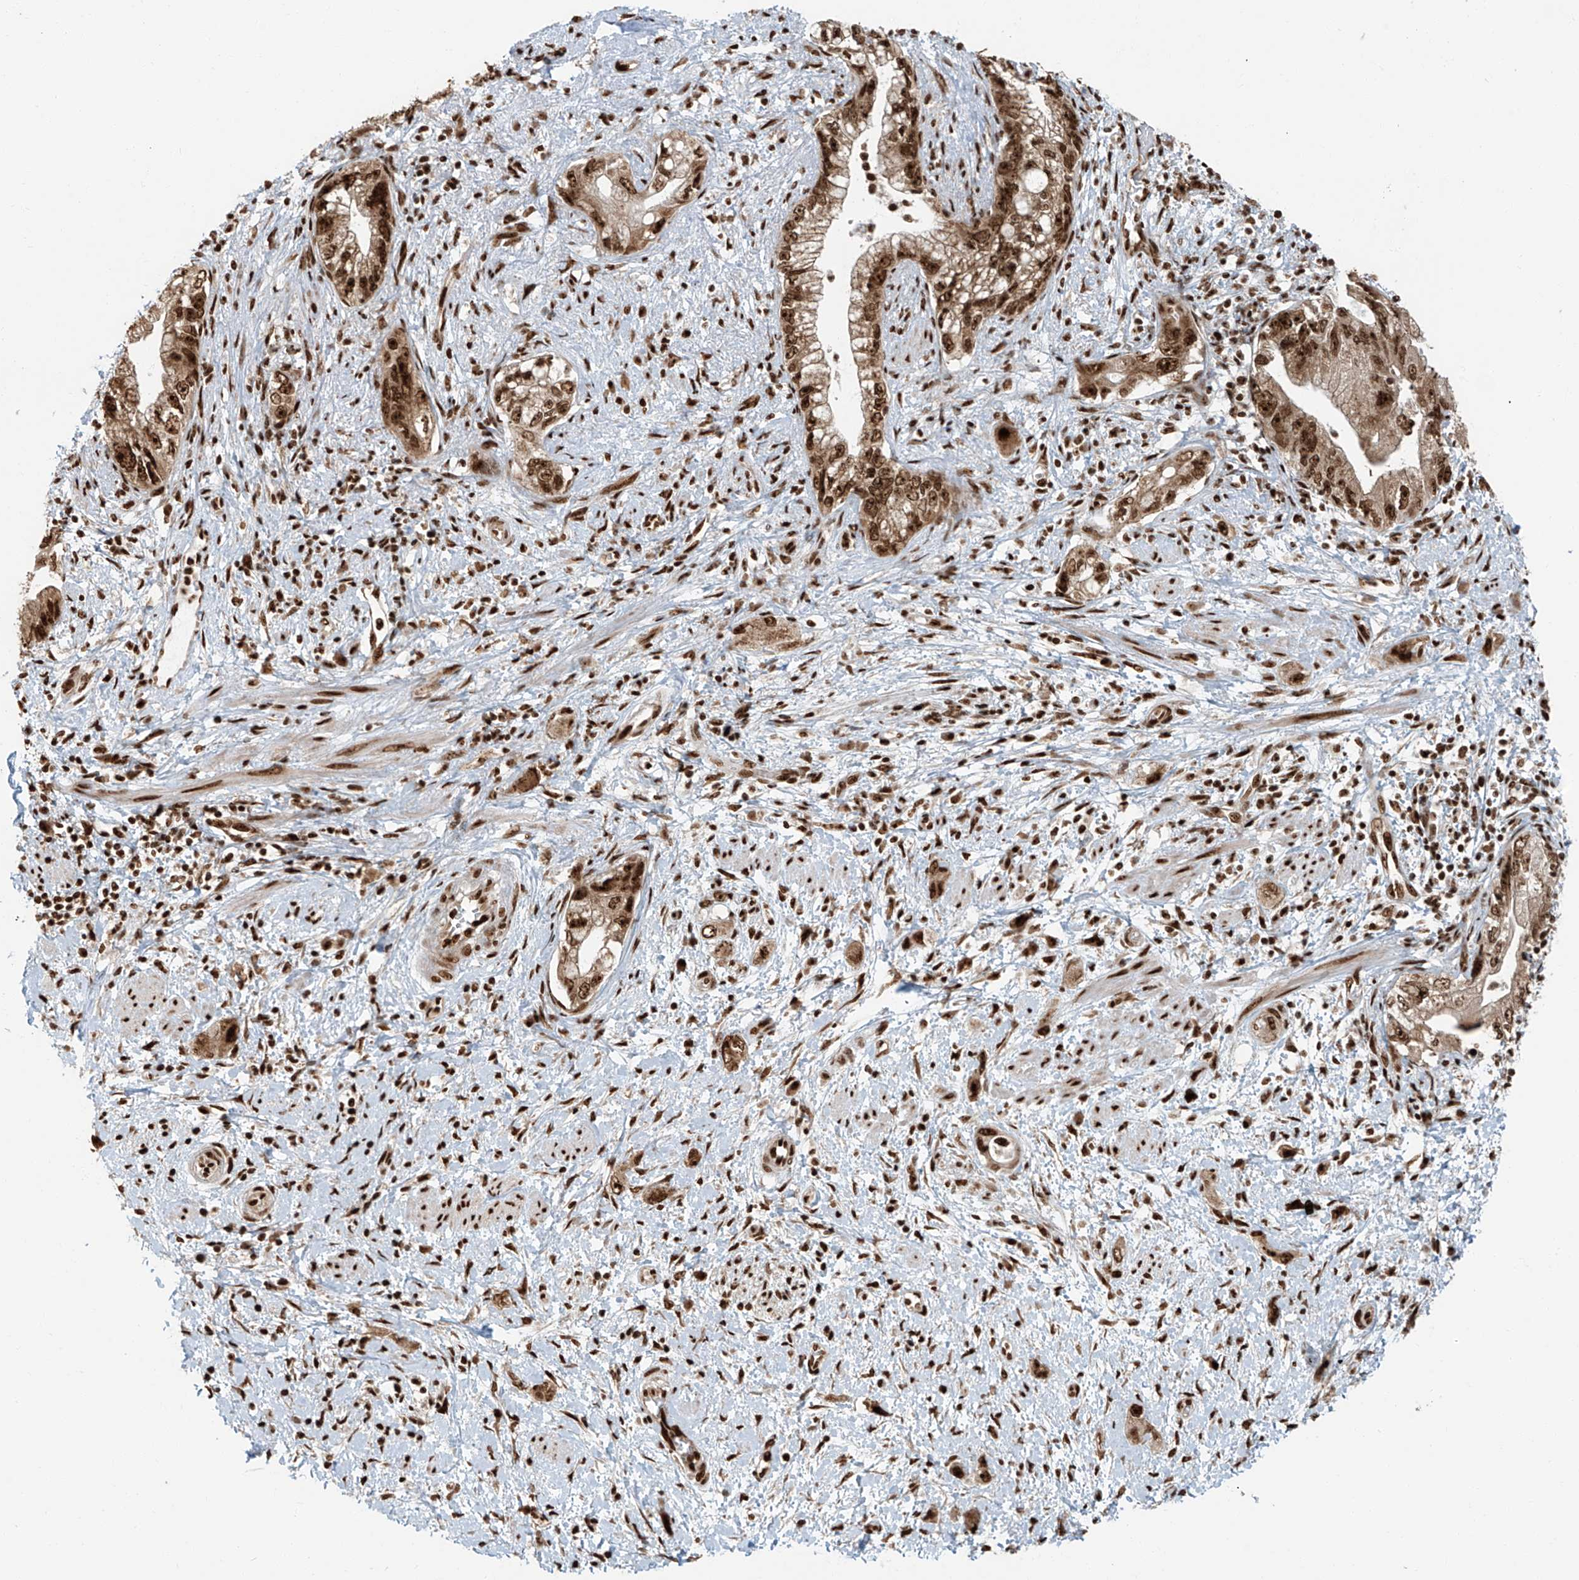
{"staining": {"intensity": "strong", "quantity": ">75%", "location": "cytoplasmic/membranous,nuclear"}, "tissue": "pancreatic cancer", "cell_type": "Tumor cells", "image_type": "cancer", "snomed": [{"axis": "morphology", "description": "Adenocarcinoma, NOS"}, {"axis": "topography", "description": "Pancreas"}], "caption": "Human pancreatic cancer (adenocarcinoma) stained with a protein marker displays strong staining in tumor cells.", "gene": "FAM193B", "patient": {"sex": "female", "age": 73}}